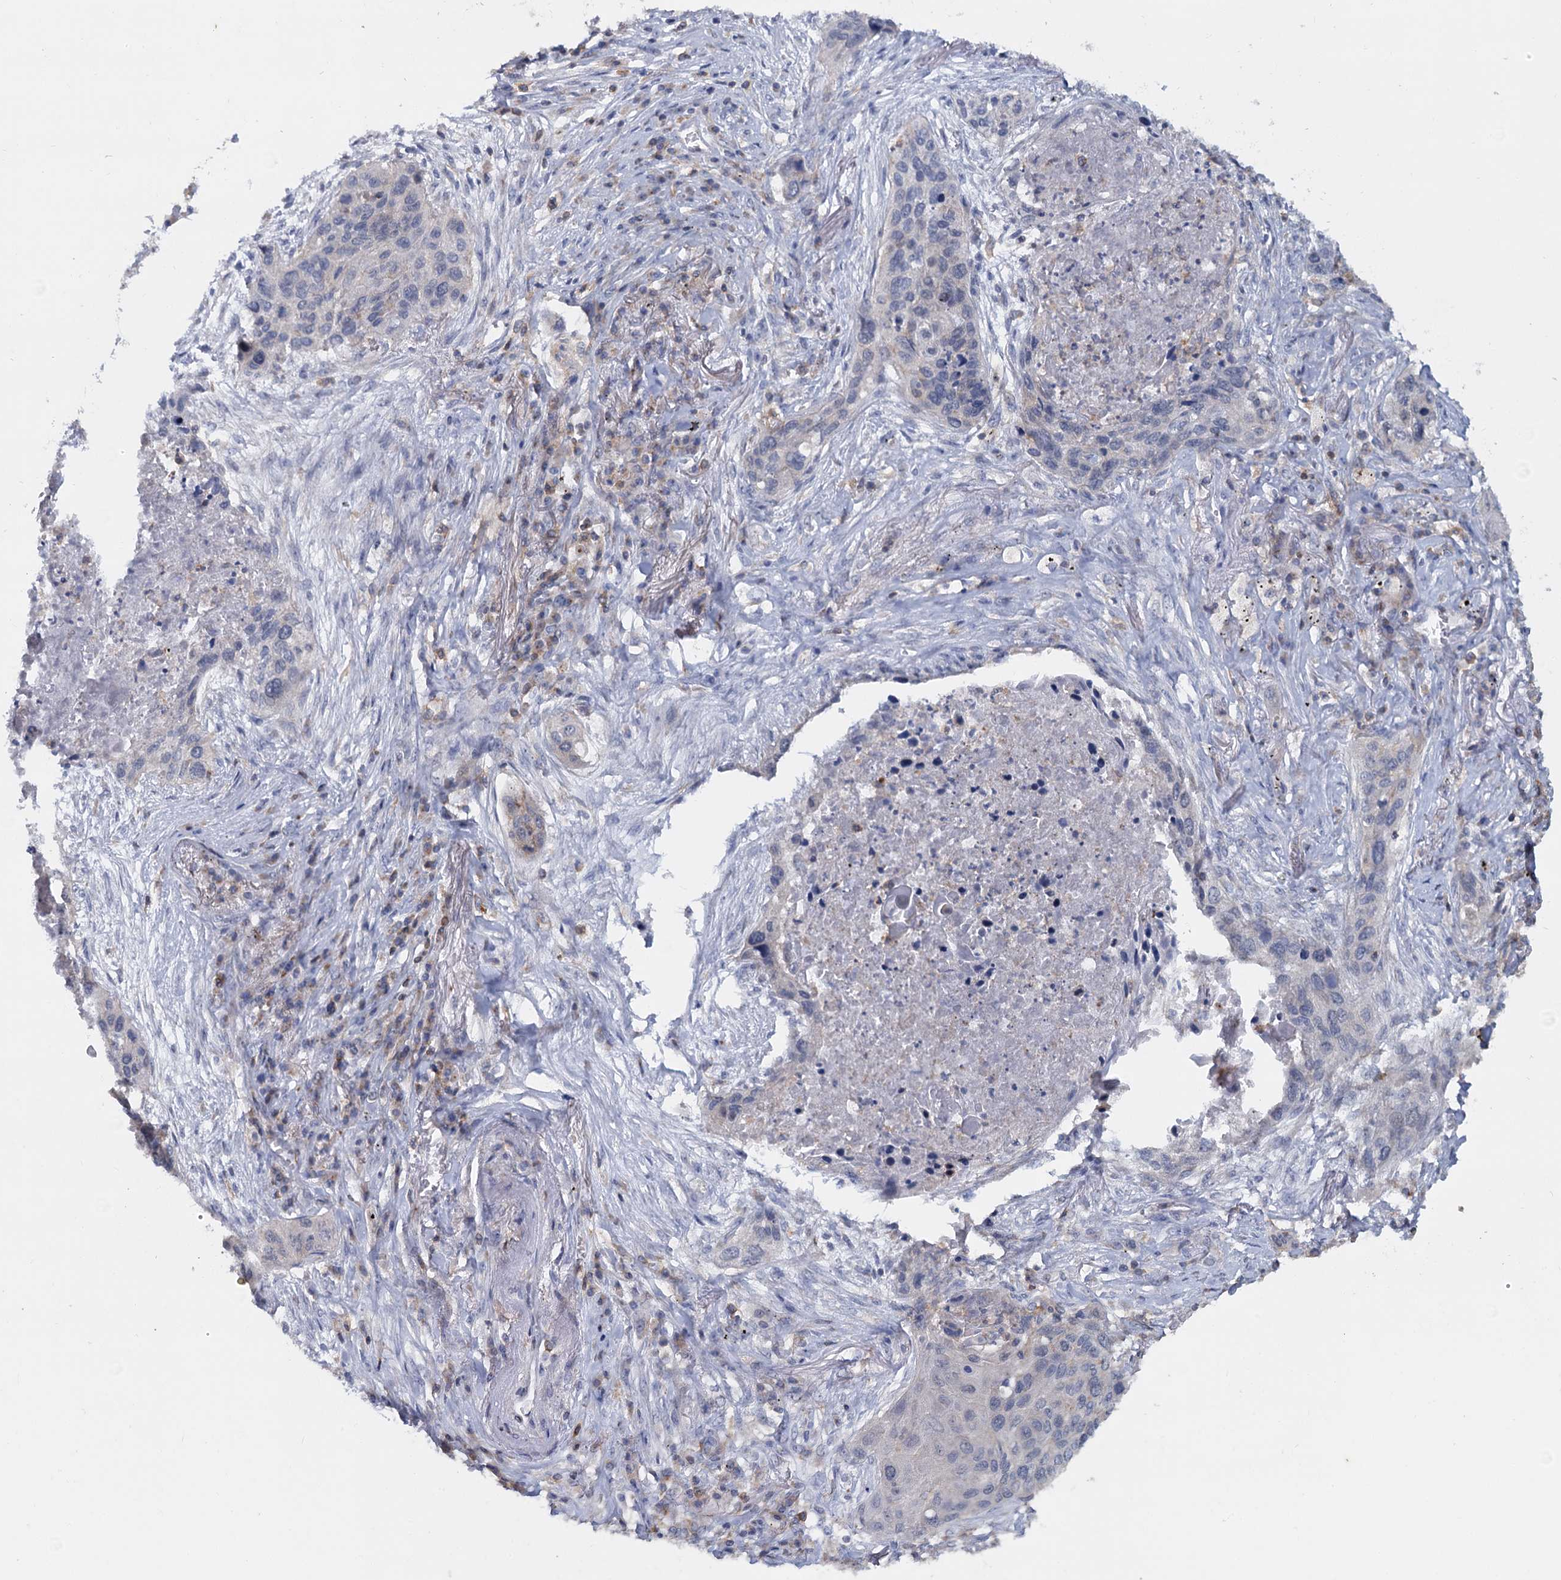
{"staining": {"intensity": "negative", "quantity": "none", "location": "none"}, "tissue": "lung cancer", "cell_type": "Tumor cells", "image_type": "cancer", "snomed": [{"axis": "morphology", "description": "Squamous cell carcinoma, NOS"}, {"axis": "topography", "description": "Lung"}], "caption": "High magnification brightfield microscopy of squamous cell carcinoma (lung) stained with DAB (brown) and counterstained with hematoxylin (blue): tumor cells show no significant staining.", "gene": "LRCH4", "patient": {"sex": "female", "age": 63}}